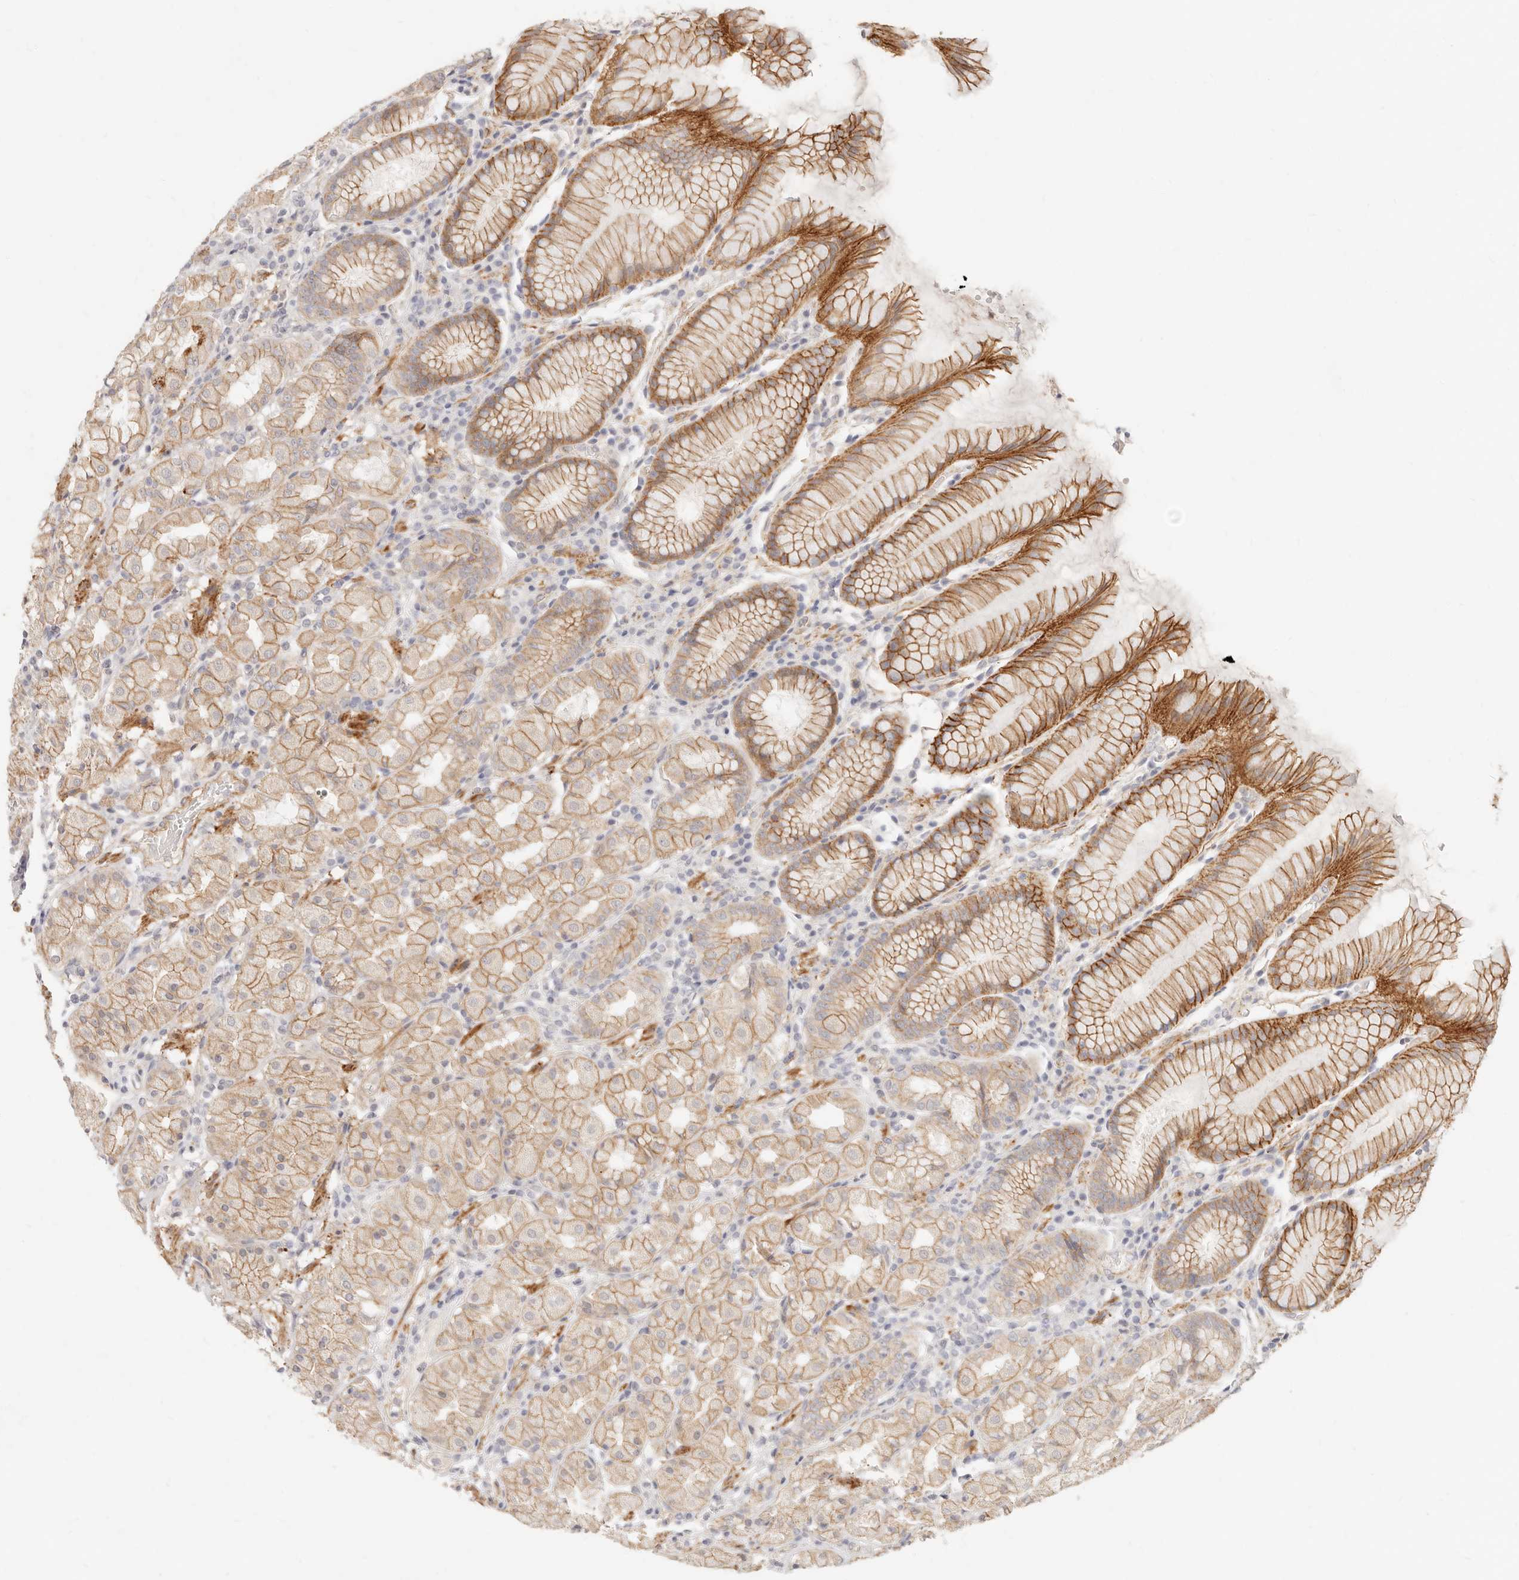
{"staining": {"intensity": "moderate", "quantity": "25%-75%", "location": "cytoplasmic/membranous"}, "tissue": "stomach", "cell_type": "Glandular cells", "image_type": "normal", "snomed": [{"axis": "morphology", "description": "Normal tissue, NOS"}, {"axis": "topography", "description": "Stomach, lower"}], "caption": "IHC photomicrograph of unremarkable stomach stained for a protein (brown), which exhibits medium levels of moderate cytoplasmic/membranous positivity in about 25%-75% of glandular cells.", "gene": "UBXN10", "patient": {"sex": "female", "age": 56}}